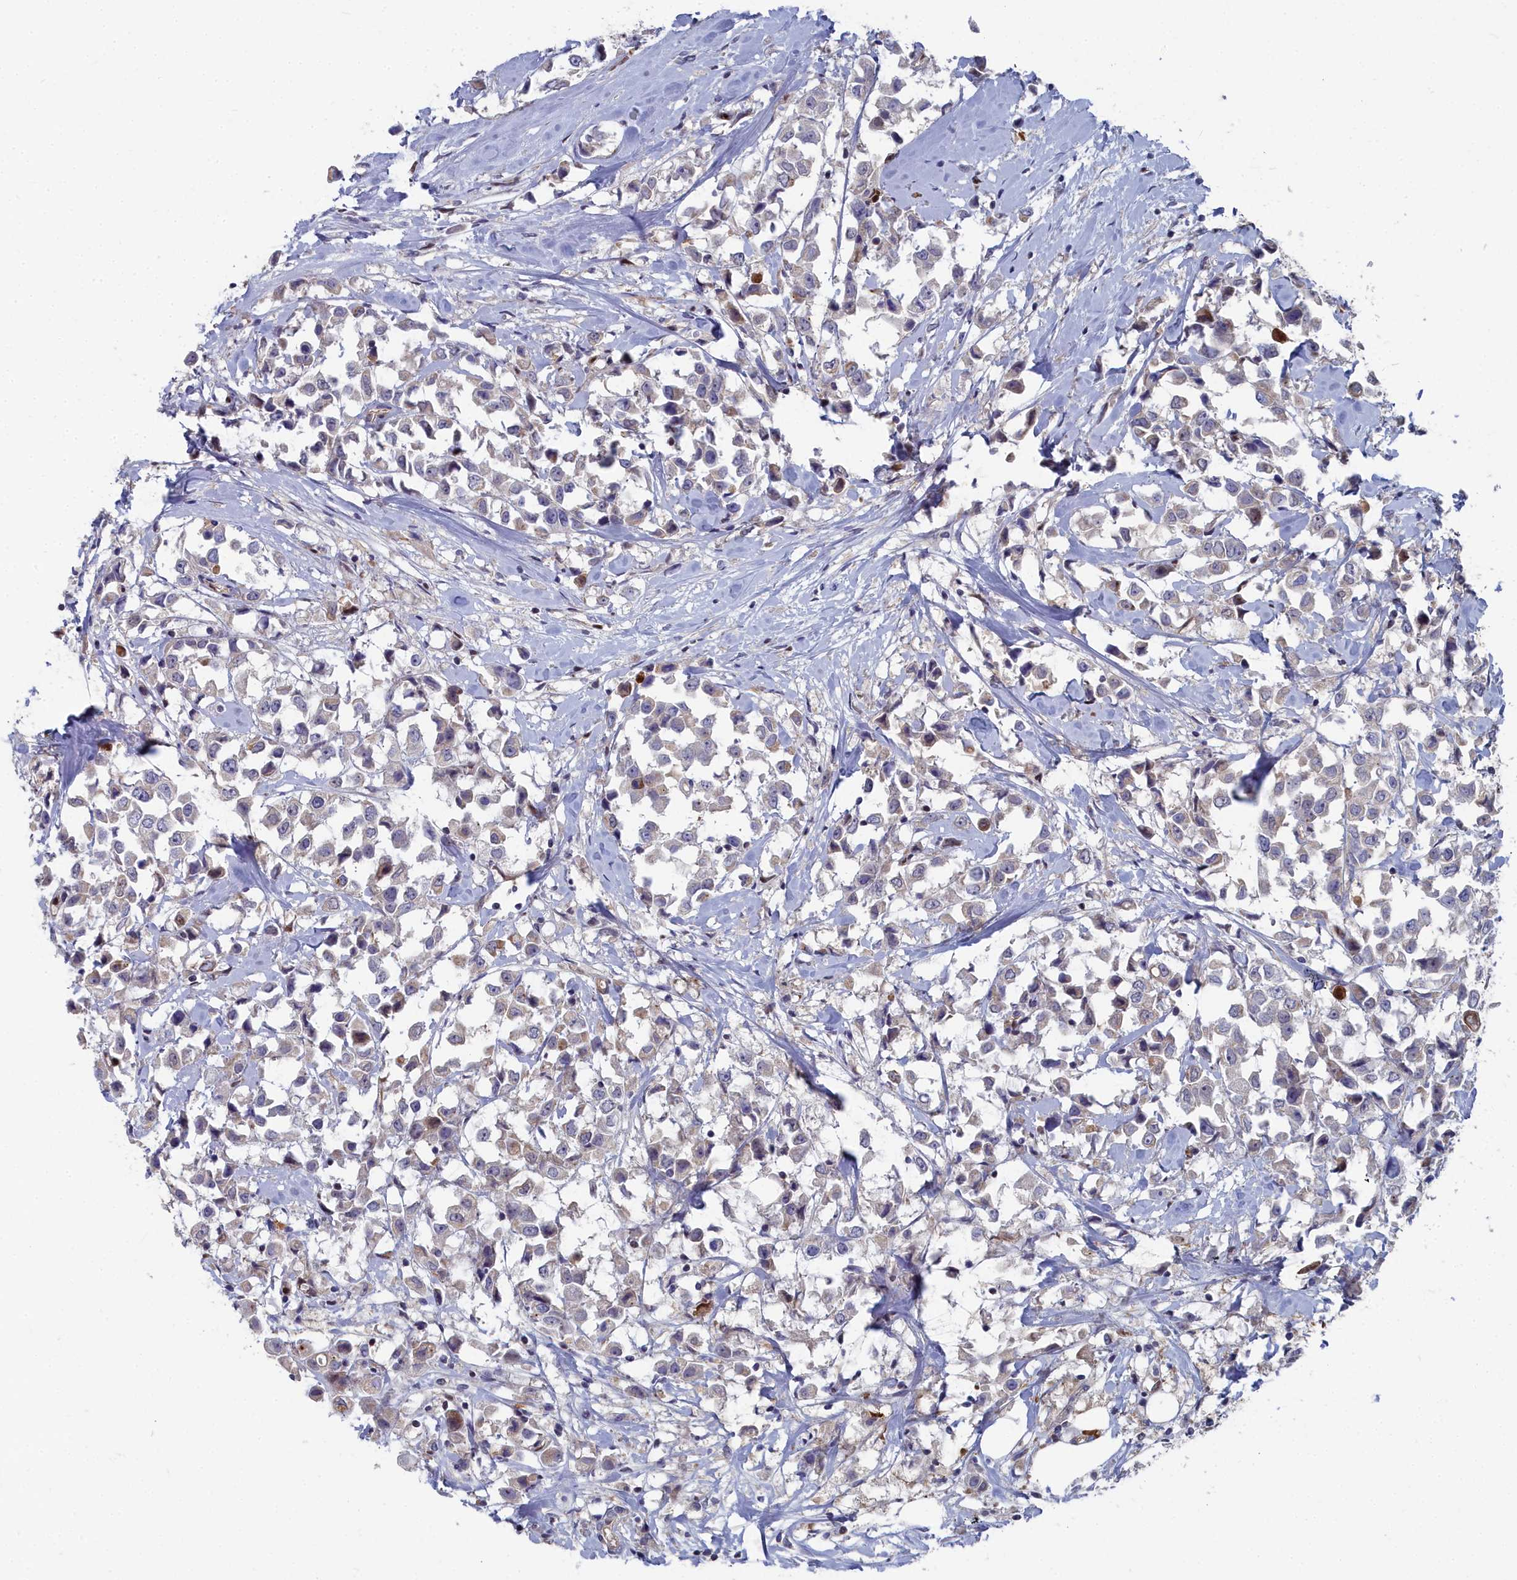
{"staining": {"intensity": "moderate", "quantity": "<25%", "location": "cytoplasmic/membranous"}, "tissue": "breast cancer", "cell_type": "Tumor cells", "image_type": "cancer", "snomed": [{"axis": "morphology", "description": "Duct carcinoma"}, {"axis": "topography", "description": "Breast"}], "caption": "This photomicrograph exhibits immunohistochemistry staining of breast infiltrating ductal carcinoma, with low moderate cytoplasmic/membranous positivity in approximately <25% of tumor cells.", "gene": "RPS27A", "patient": {"sex": "female", "age": 61}}